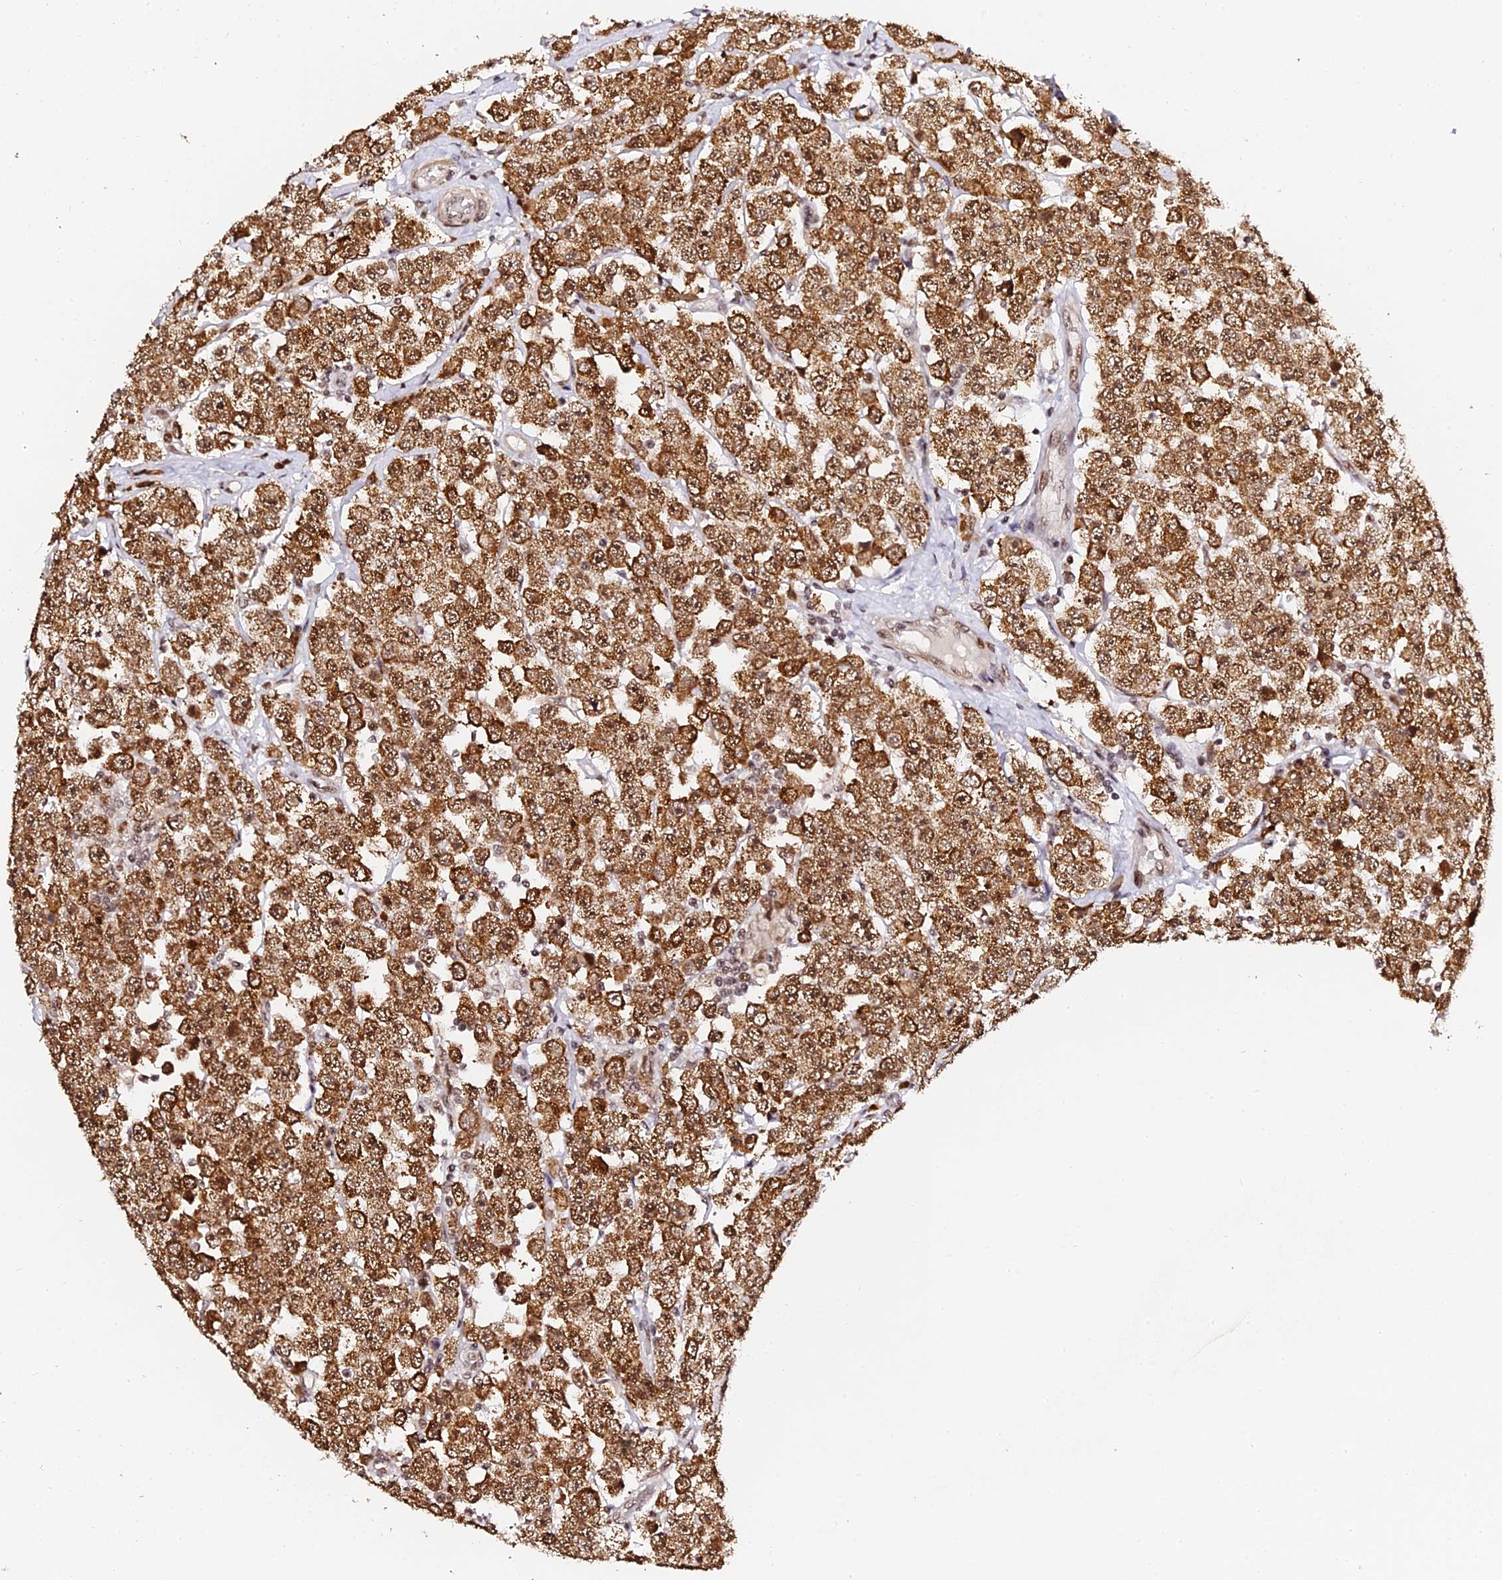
{"staining": {"intensity": "moderate", "quantity": ">75%", "location": "cytoplasmic/membranous,nuclear"}, "tissue": "testis cancer", "cell_type": "Tumor cells", "image_type": "cancer", "snomed": [{"axis": "morphology", "description": "Seminoma, NOS"}, {"axis": "topography", "description": "Testis"}], "caption": "Protein staining displays moderate cytoplasmic/membranous and nuclear staining in about >75% of tumor cells in testis cancer (seminoma). The staining is performed using DAB (3,3'-diaminobenzidine) brown chromogen to label protein expression. The nuclei are counter-stained blue using hematoxylin.", "gene": "MCRS1", "patient": {"sex": "male", "age": 28}}